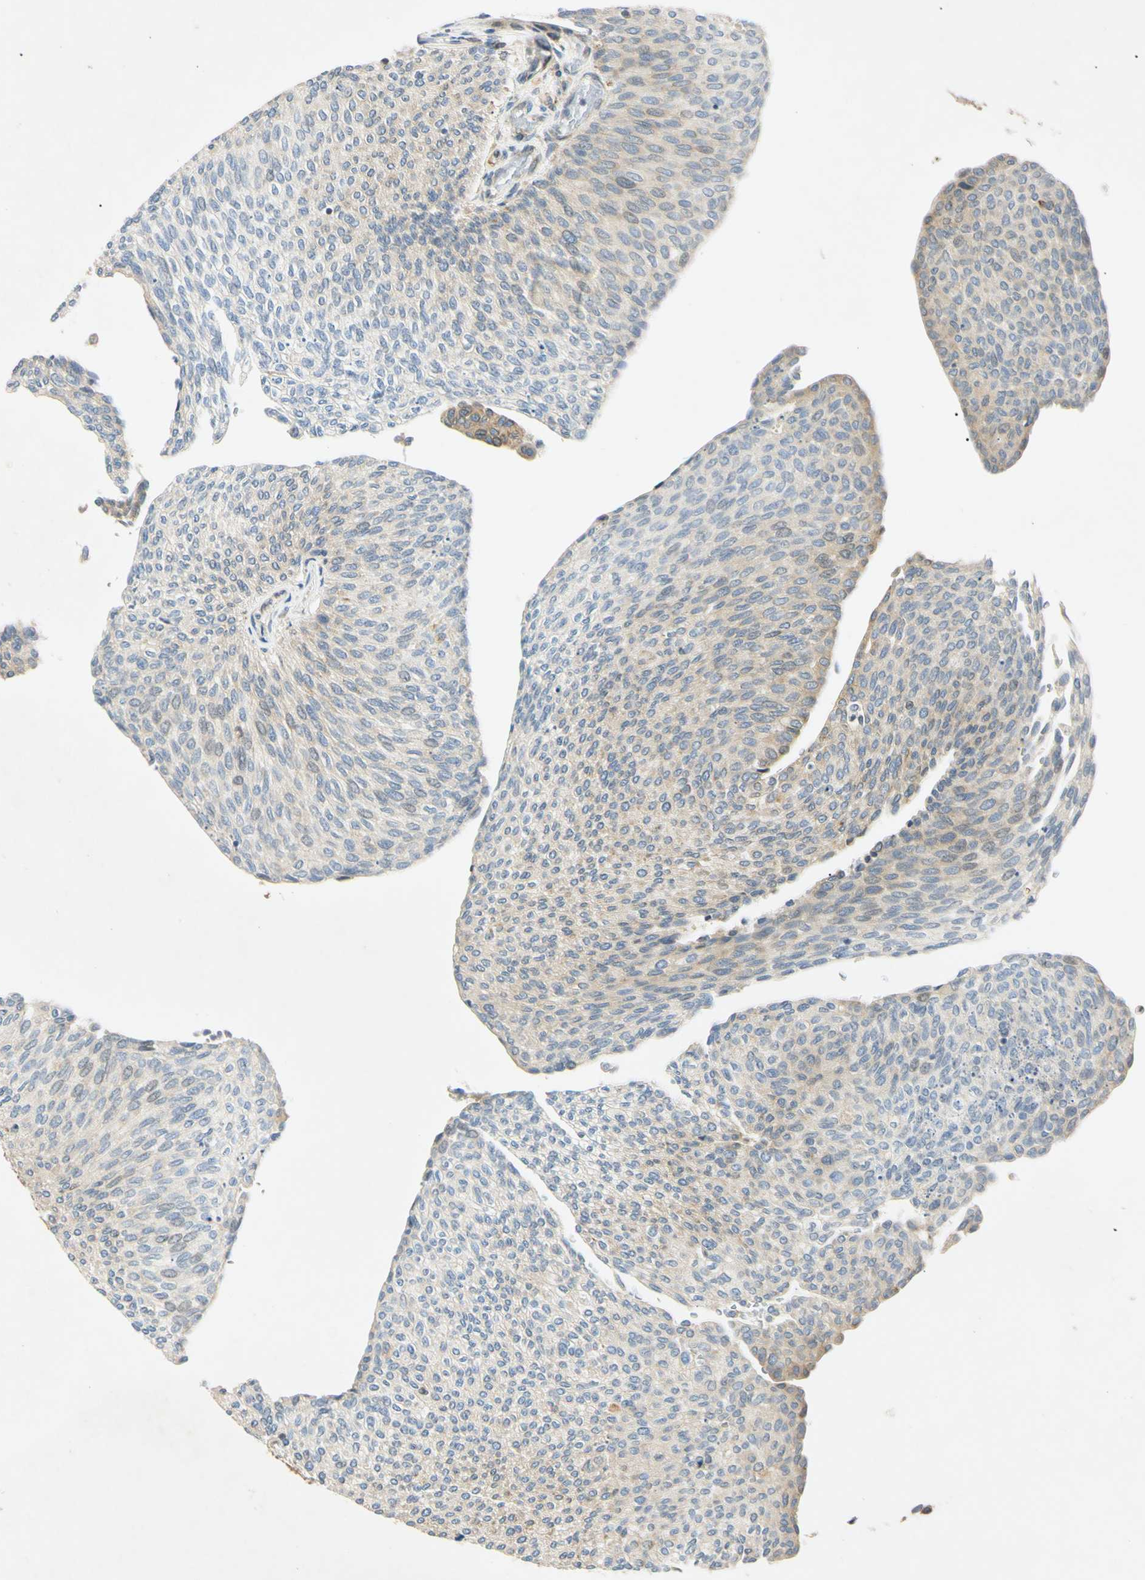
{"staining": {"intensity": "weak", "quantity": "25%-75%", "location": "cytoplasmic/membranous"}, "tissue": "urothelial cancer", "cell_type": "Tumor cells", "image_type": "cancer", "snomed": [{"axis": "morphology", "description": "Urothelial carcinoma, Low grade"}, {"axis": "topography", "description": "Urinary bladder"}], "caption": "Immunohistochemical staining of urothelial cancer reveals low levels of weak cytoplasmic/membranous positivity in about 25%-75% of tumor cells.", "gene": "DNAJB12", "patient": {"sex": "female", "age": 79}}